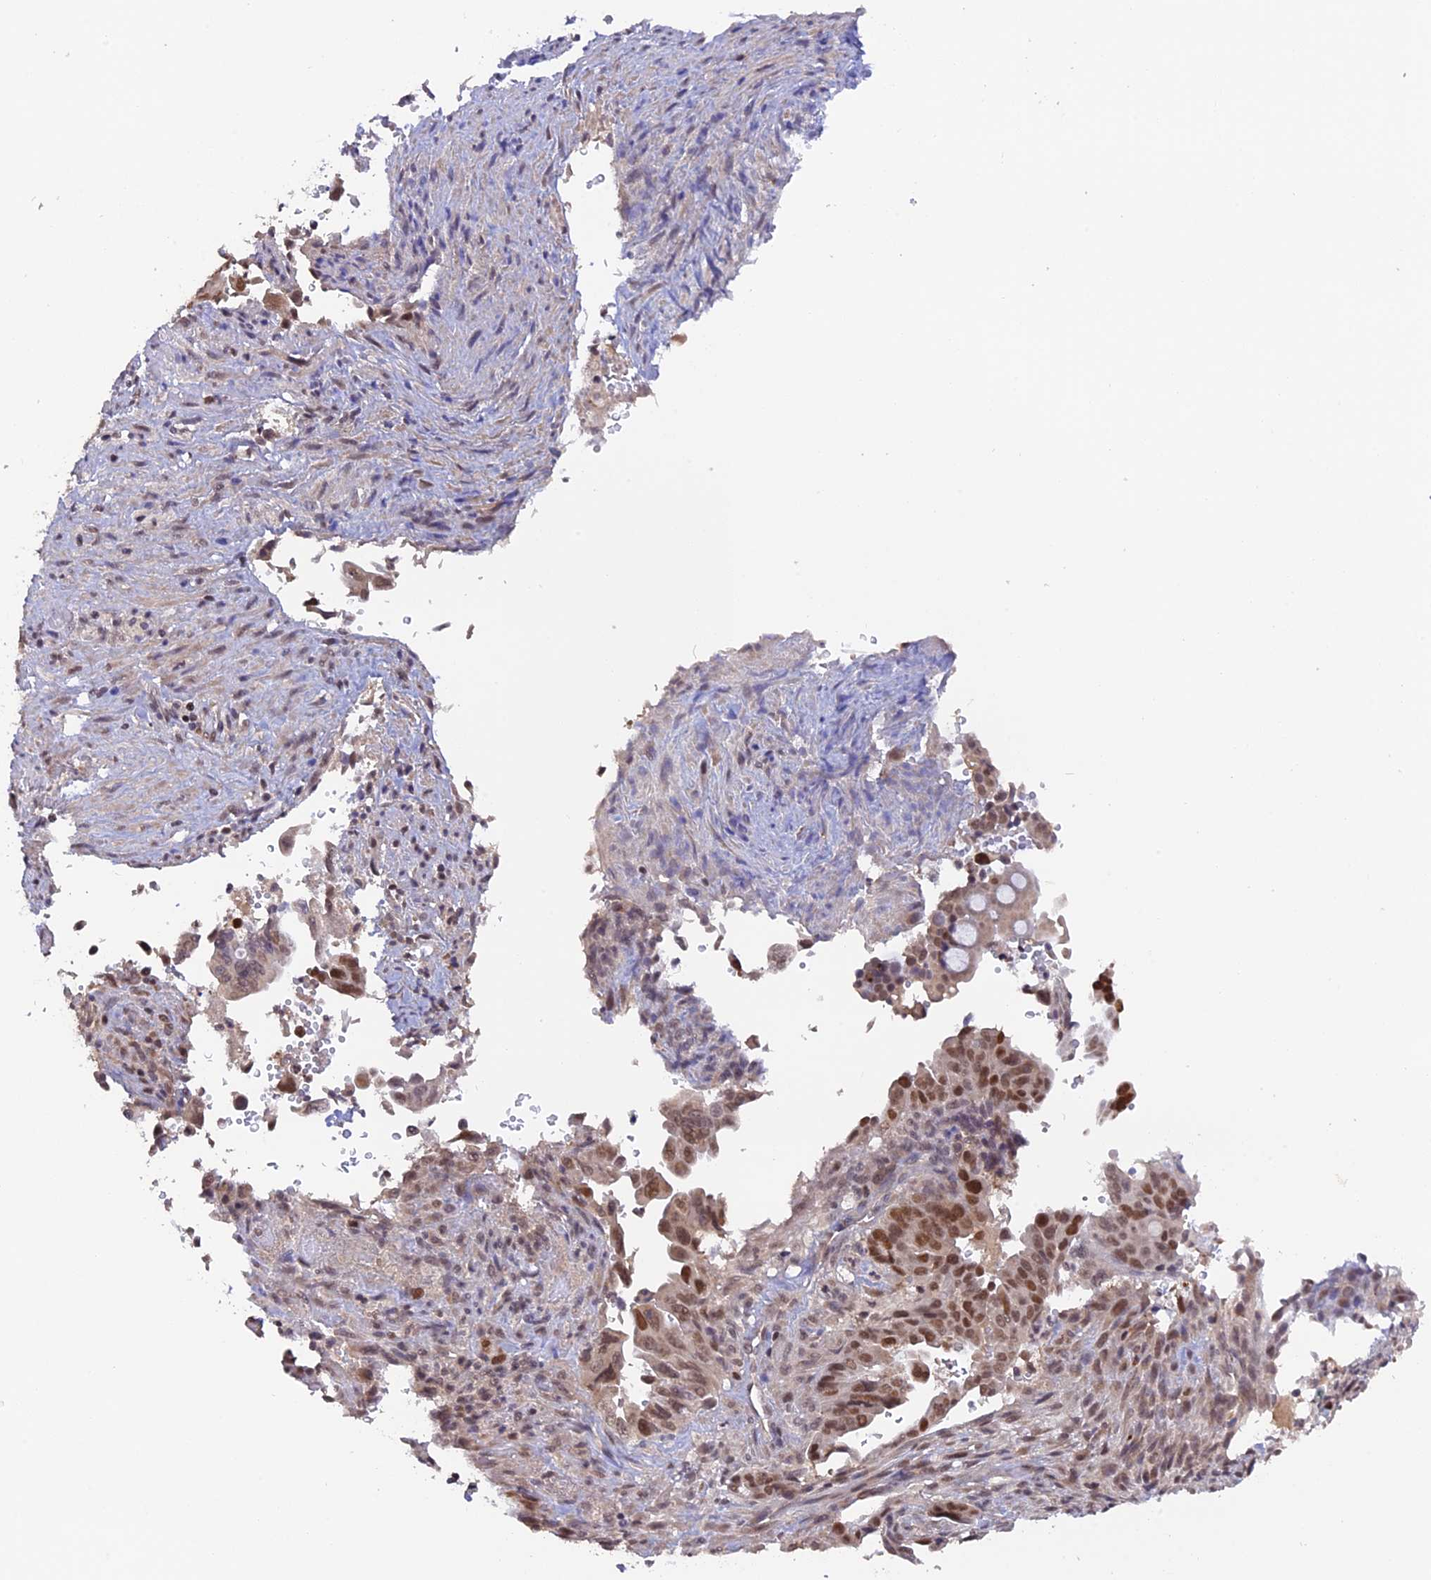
{"staining": {"intensity": "moderate", "quantity": ">75%", "location": "nuclear"}, "tissue": "pancreatic cancer", "cell_type": "Tumor cells", "image_type": "cancer", "snomed": [{"axis": "morphology", "description": "Adenocarcinoma, NOS"}, {"axis": "topography", "description": "Pancreas"}], "caption": "The photomicrograph displays immunohistochemical staining of pancreatic cancer. There is moderate nuclear expression is appreciated in about >75% of tumor cells.", "gene": "RFC5", "patient": {"sex": "male", "age": 70}}